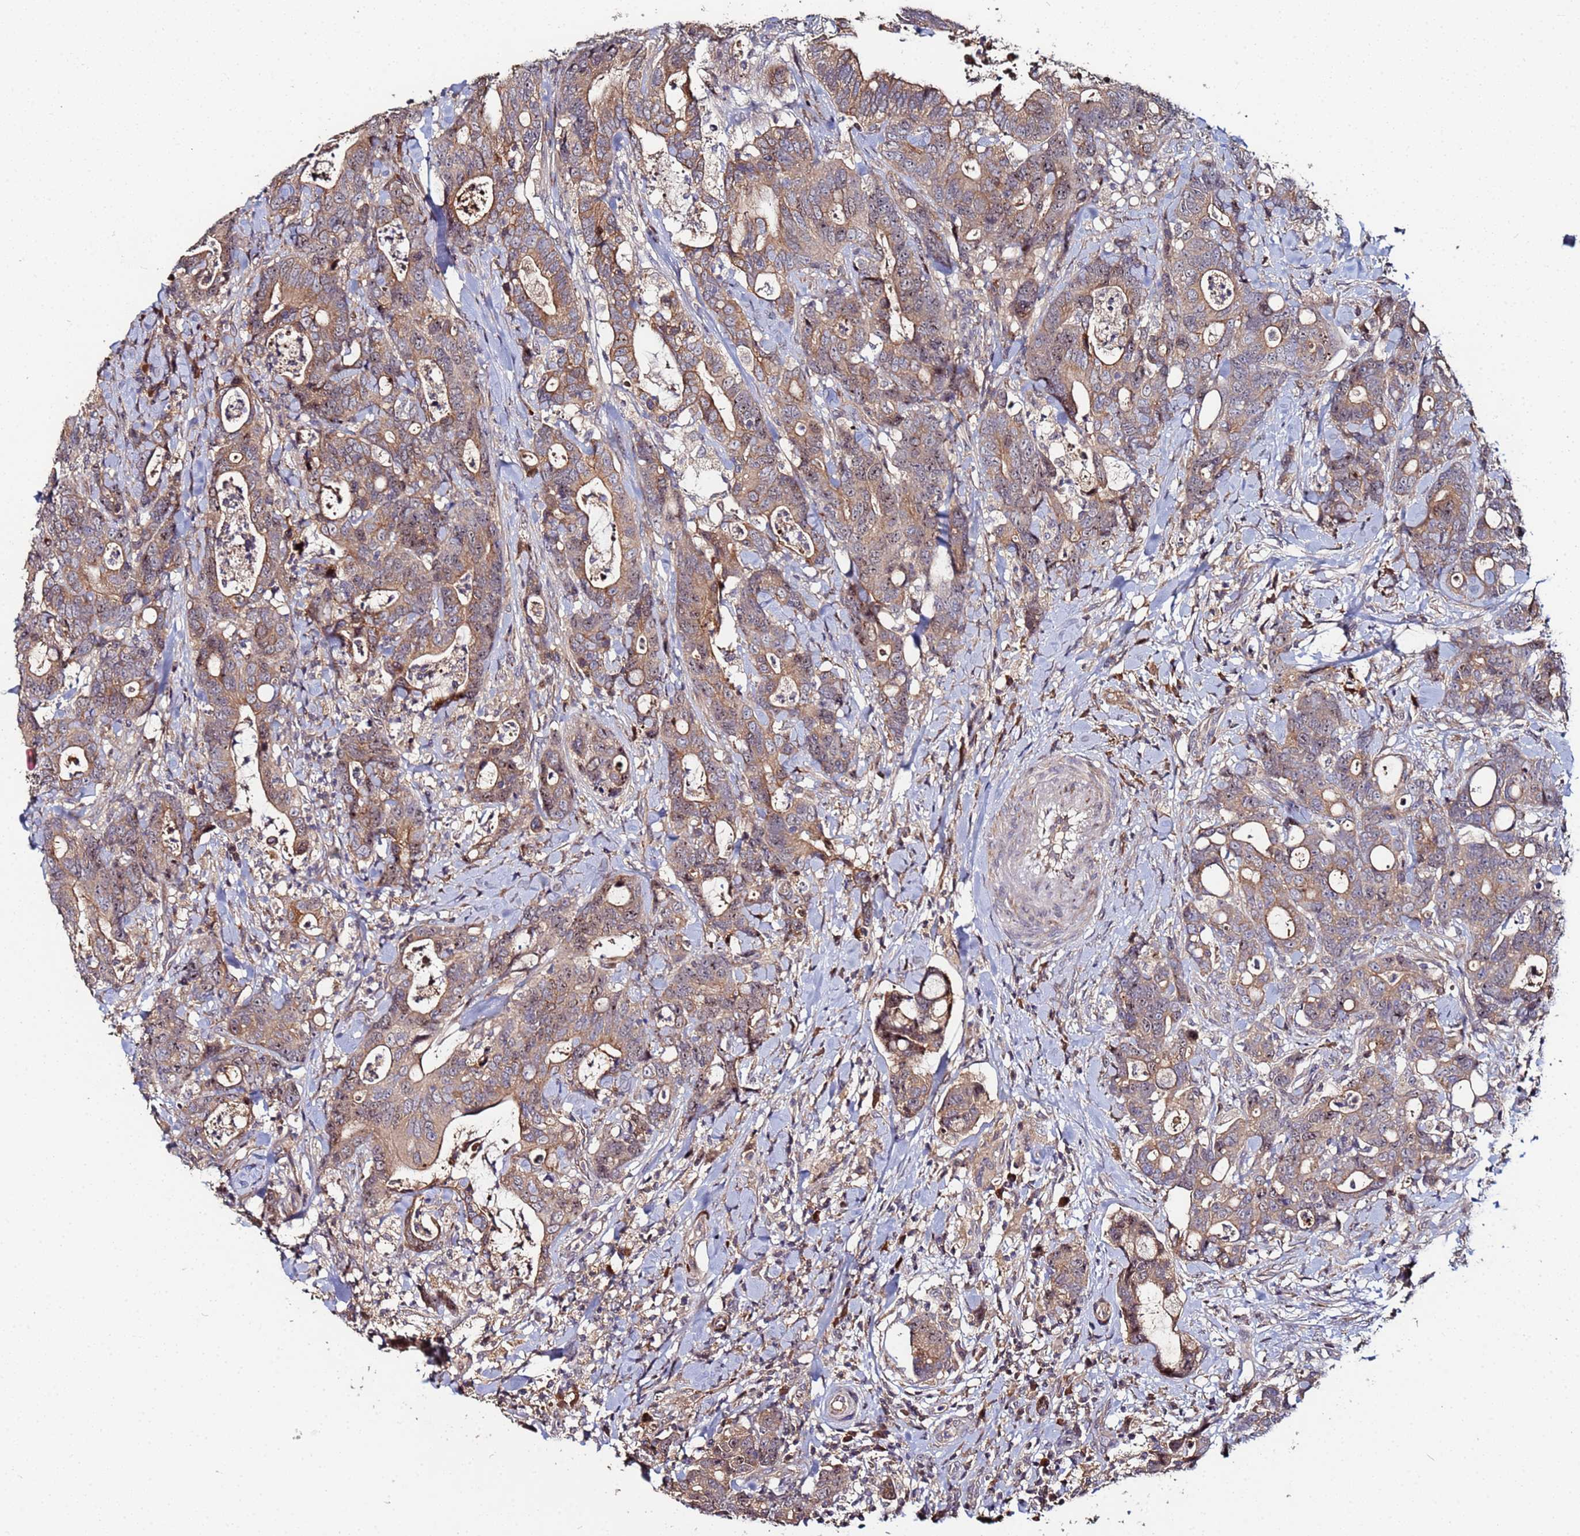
{"staining": {"intensity": "moderate", "quantity": "25%-75%", "location": "cytoplasmic/membranous,nuclear"}, "tissue": "colorectal cancer", "cell_type": "Tumor cells", "image_type": "cancer", "snomed": [{"axis": "morphology", "description": "Adenocarcinoma, NOS"}, {"axis": "topography", "description": "Colon"}], "caption": "Immunohistochemistry (IHC) staining of colorectal cancer (adenocarcinoma), which shows medium levels of moderate cytoplasmic/membranous and nuclear expression in approximately 25%-75% of tumor cells indicating moderate cytoplasmic/membranous and nuclear protein staining. The staining was performed using DAB (3,3'-diaminobenzidine) (brown) for protein detection and nuclei were counterstained in hematoxylin (blue).", "gene": "OSER1", "patient": {"sex": "female", "age": 82}}